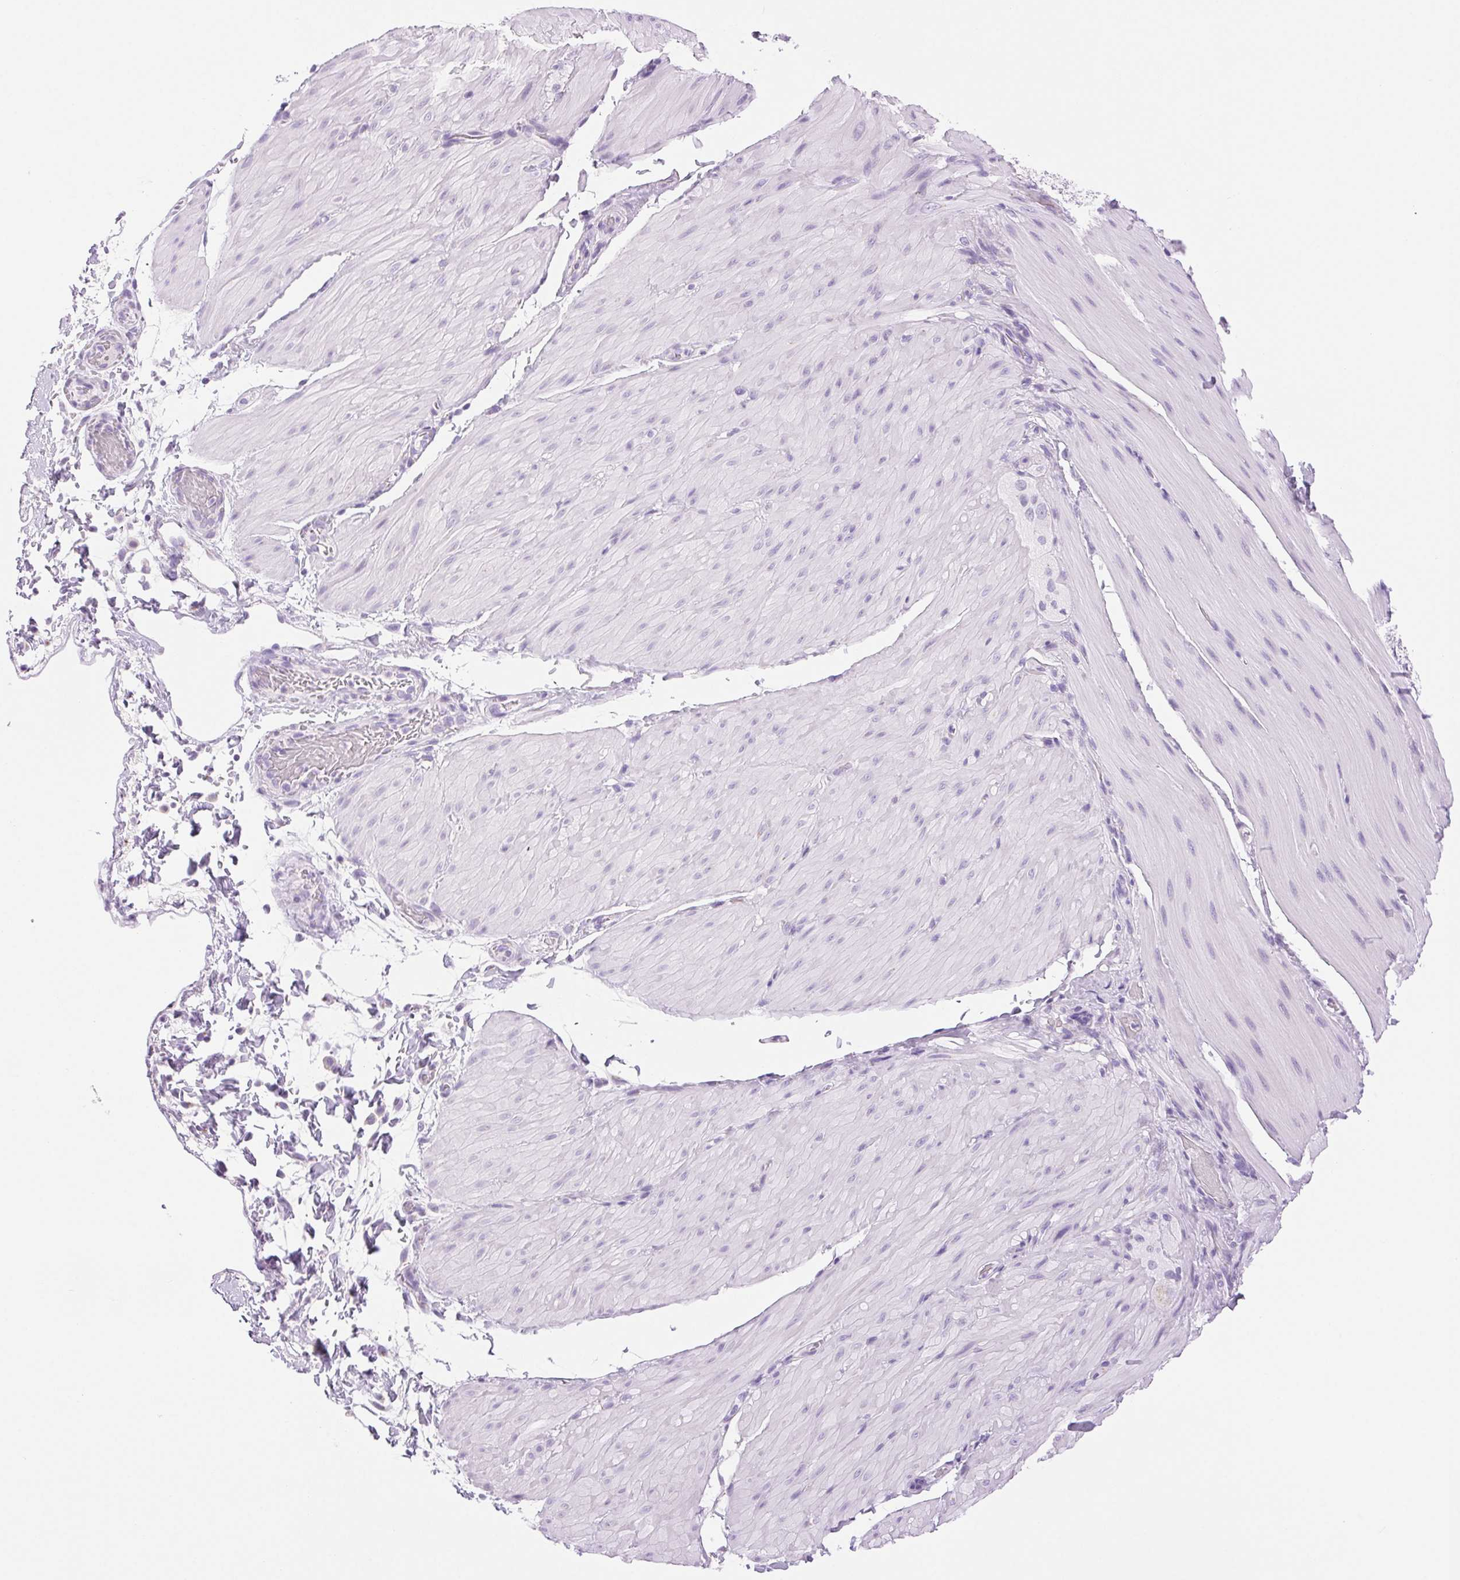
{"staining": {"intensity": "negative", "quantity": "none", "location": "none"}, "tissue": "smooth muscle", "cell_type": "Smooth muscle cells", "image_type": "normal", "snomed": [{"axis": "morphology", "description": "Normal tissue, NOS"}, {"axis": "topography", "description": "Smooth muscle"}, {"axis": "topography", "description": "Colon"}], "caption": "This is an immunohistochemistry micrograph of unremarkable smooth muscle. There is no expression in smooth muscle cells.", "gene": "SERPINB3", "patient": {"sex": "male", "age": 73}}